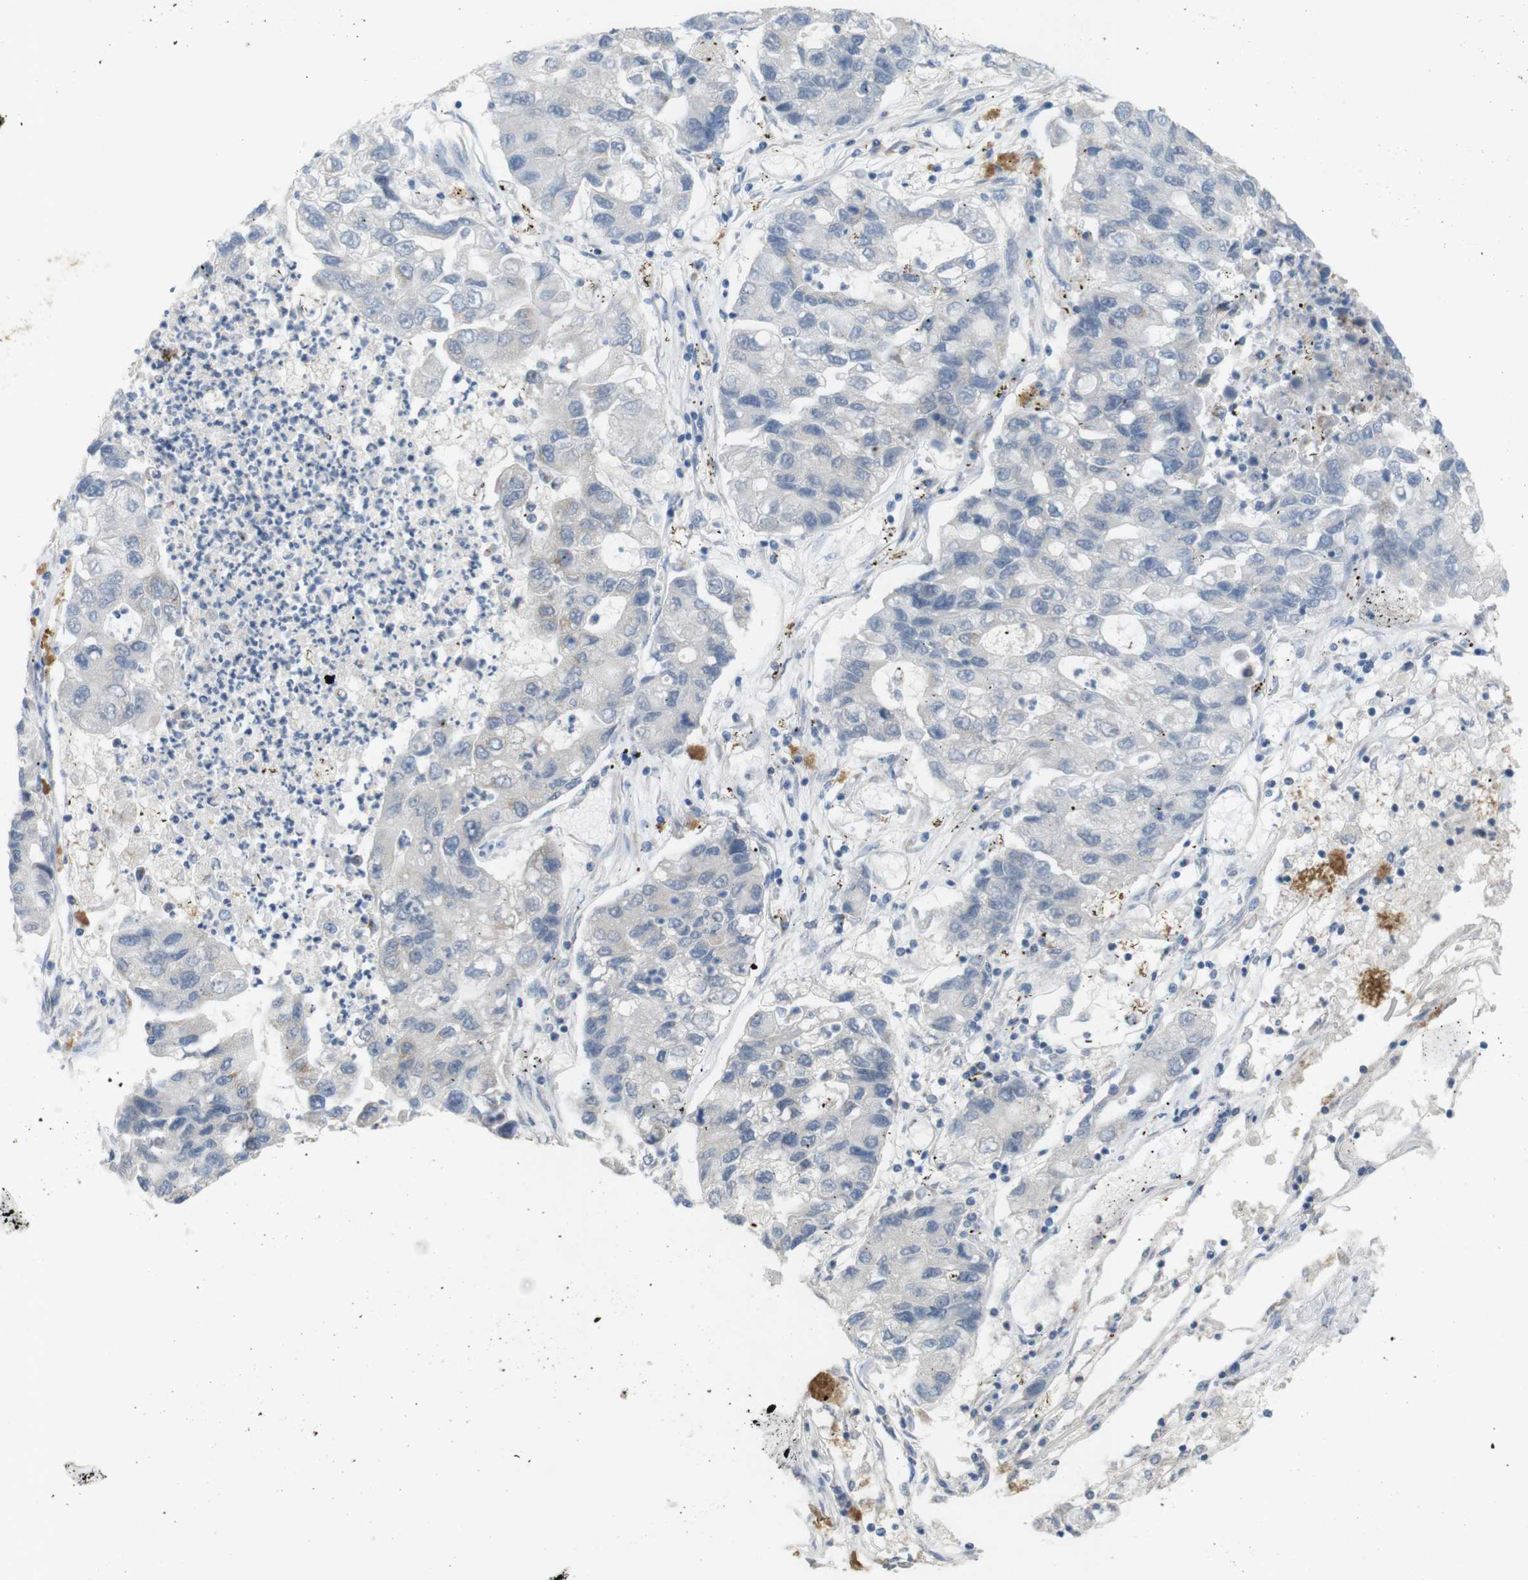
{"staining": {"intensity": "negative", "quantity": "none", "location": "none"}, "tissue": "lung cancer", "cell_type": "Tumor cells", "image_type": "cancer", "snomed": [{"axis": "morphology", "description": "Adenocarcinoma, NOS"}, {"axis": "topography", "description": "Lung"}], "caption": "Lung cancer (adenocarcinoma) was stained to show a protein in brown. There is no significant staining in tumor cells.", "gene": "YIPF3", "patient": {"sex": "female", "age": 51}}